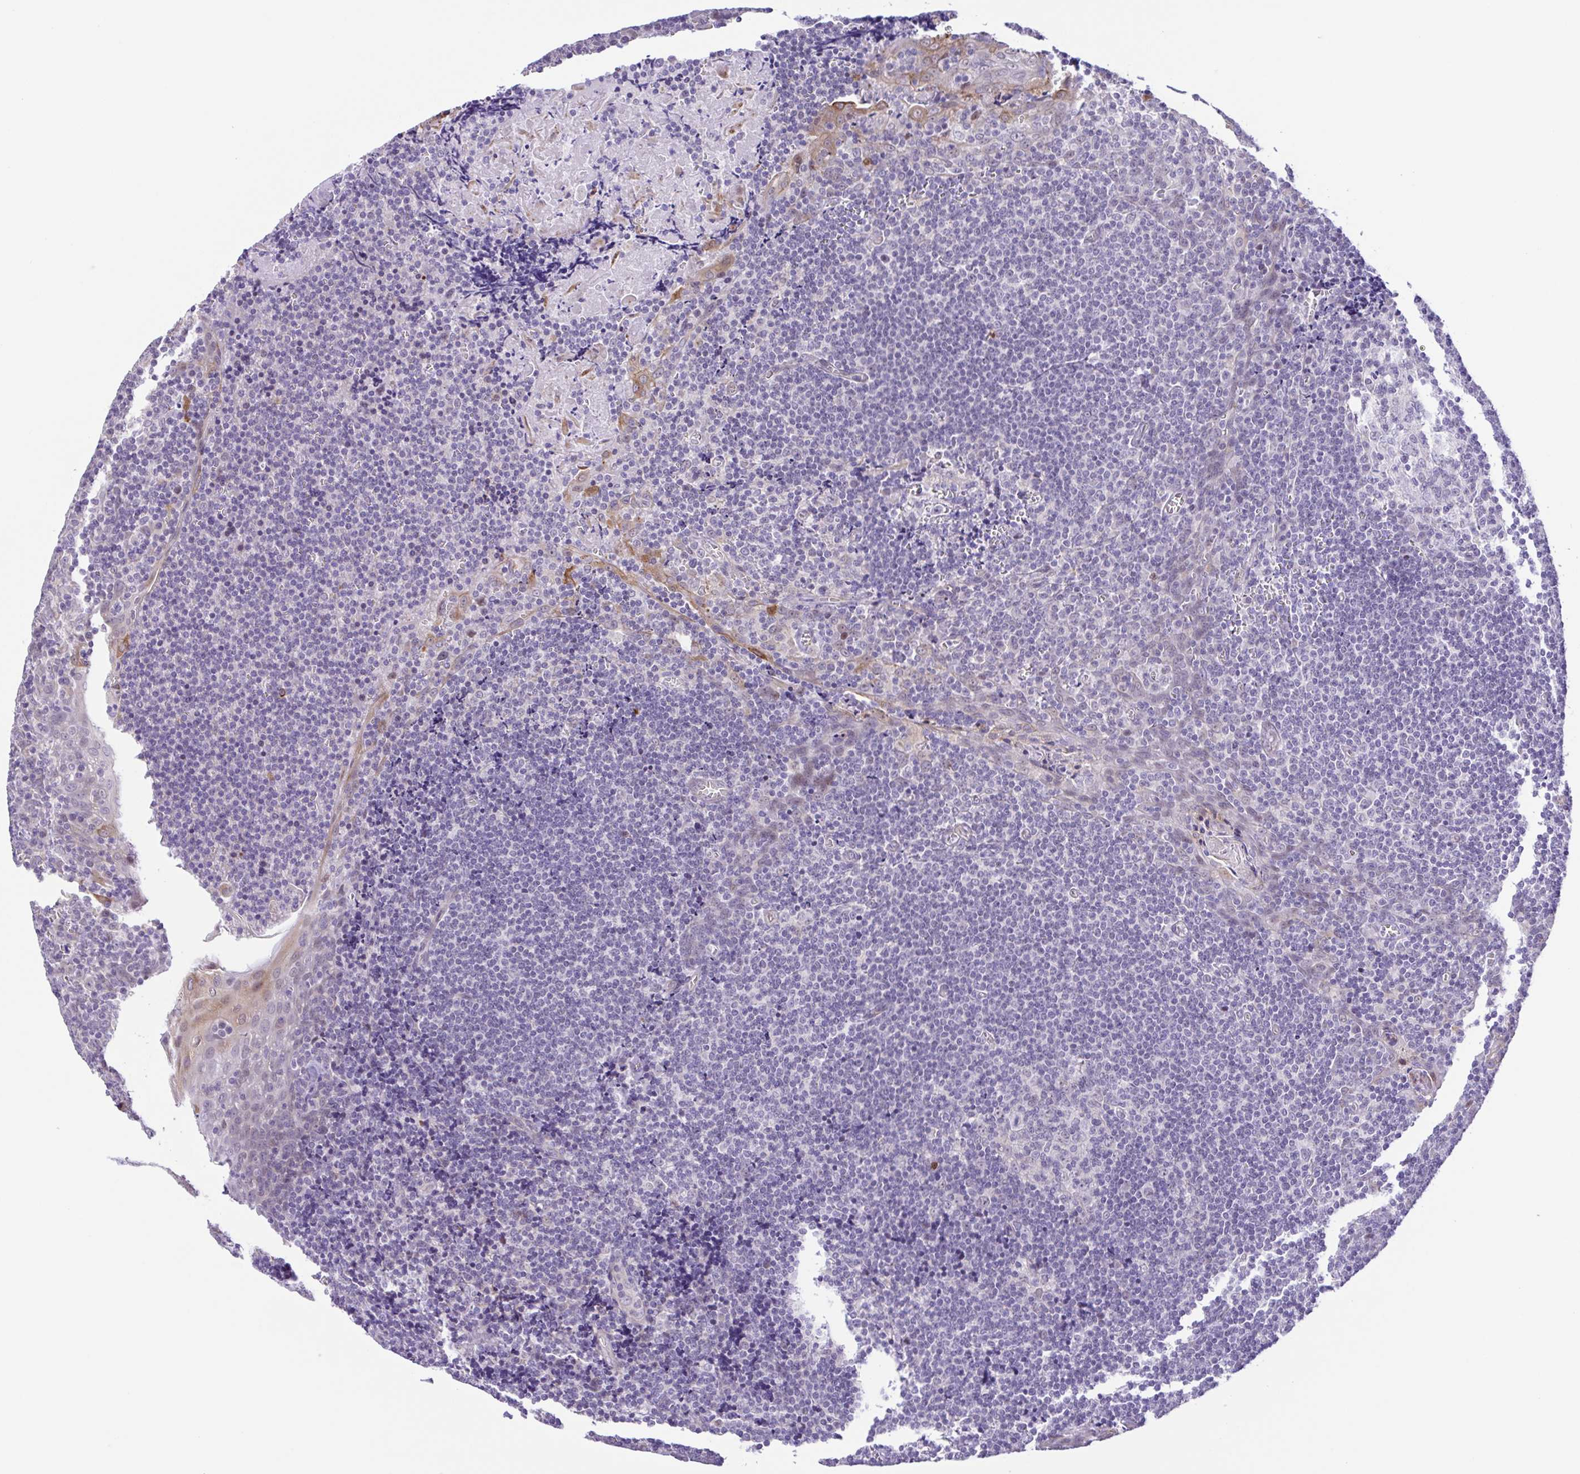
{"staining": {"intensity": "negative", "quantity": "none", "location": "none"}, "tissue": "tonsil", "cell_type": "Germinal center cells", "image_type": "normal", "snomed": [{"axis": "morphology", "description": "Normal tissue, NOS"}, {"axis": "morphology", "description": "Inflammation, NOS"}, {"axis": "topography", "description": "Tonsil"}], "caption": "Germinal center cells show no significant staining in benign tonsil. (Immunohistochemistry, brightfield microscopy, high magnification).", "gene": "DCLK2", "patient": {"sex": "female", "age": 31}}